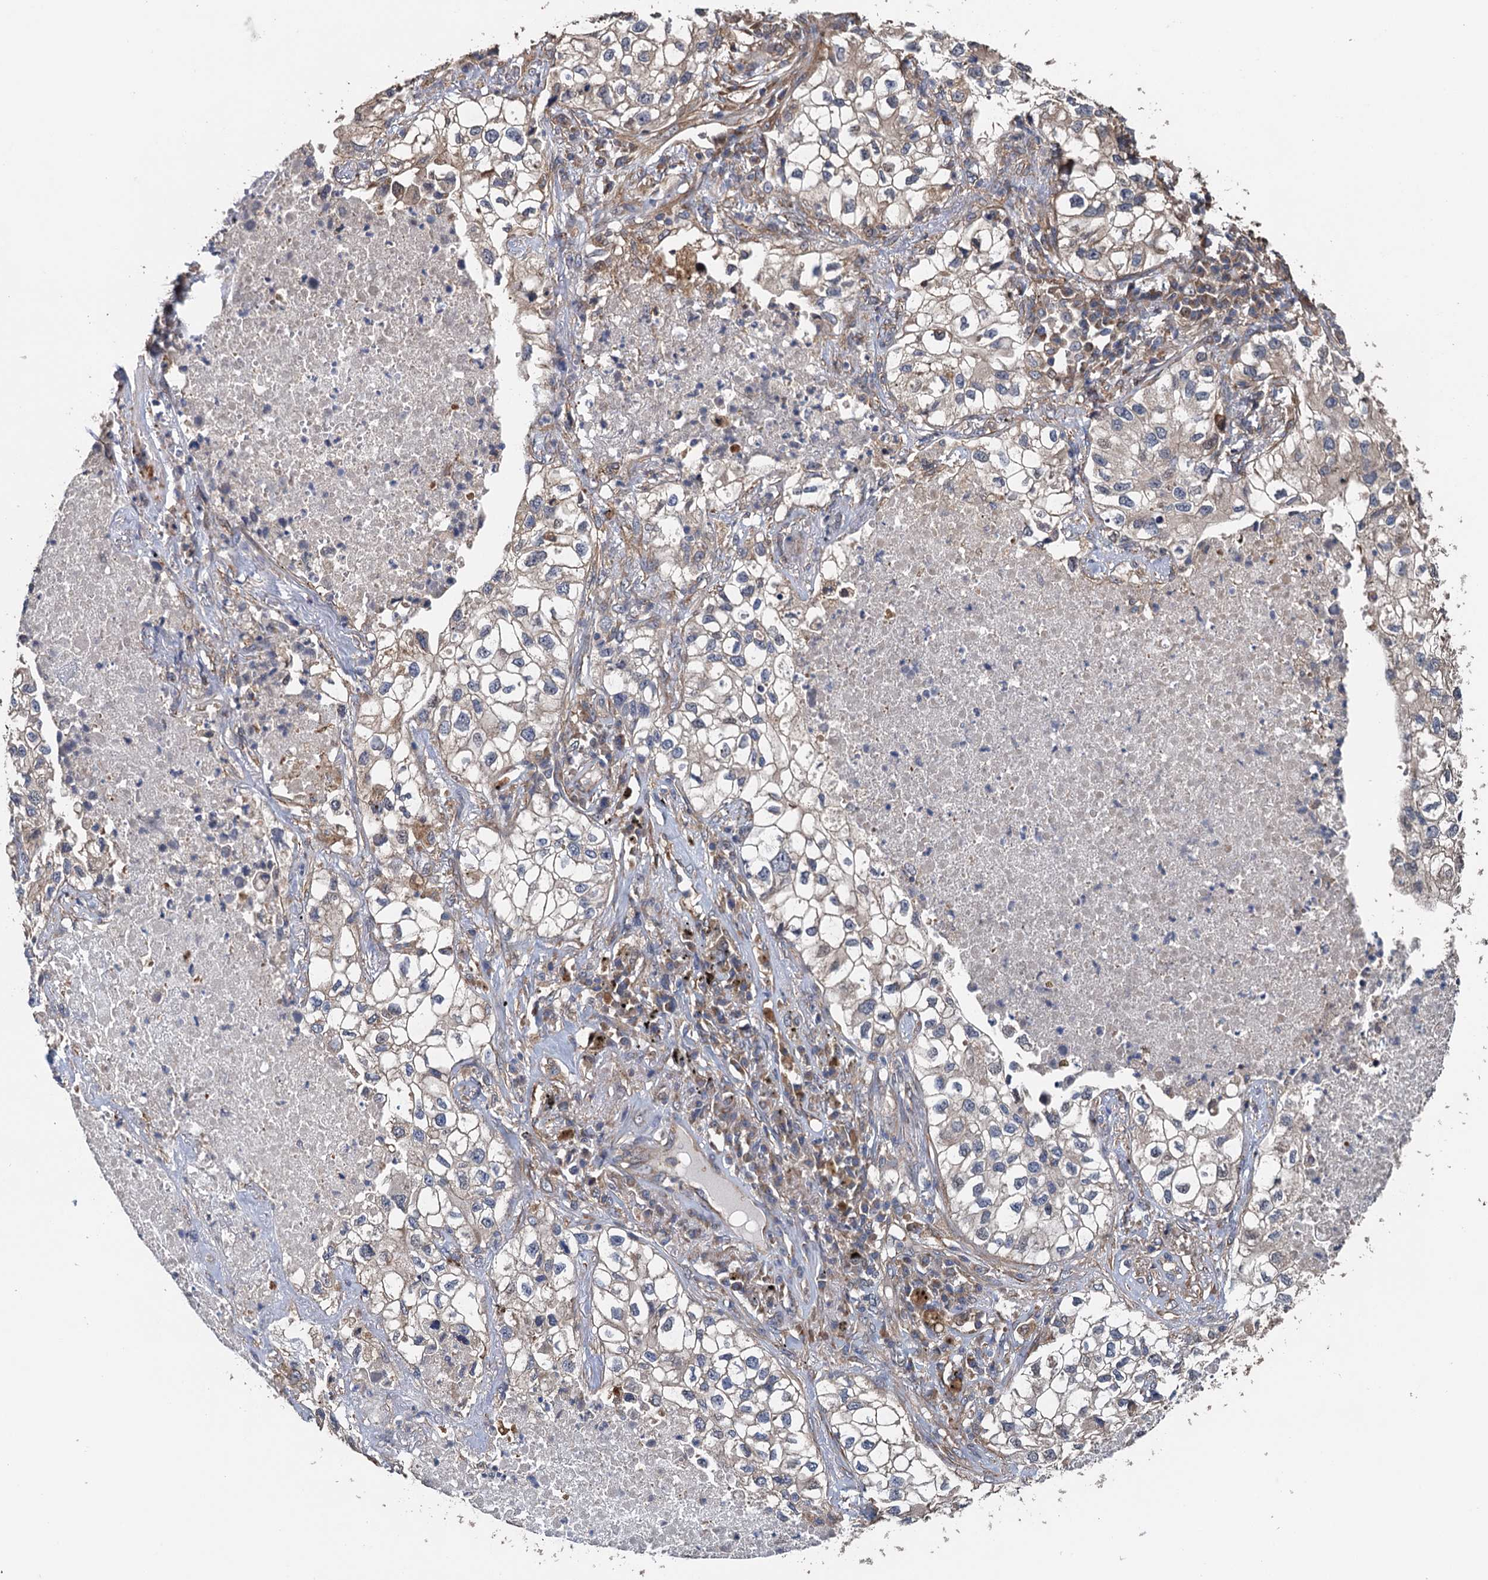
{"staining": {"intensity": "weak", "quantity": "<25%", "location": "cytoplasmic/membranous"}, "tissue": "lung cancer", "cell_type": "Tumor cells", "image_type": "cancer", "snomed": [{"axis": "morphology", "description": "Adenocarcinoma, NOS"}, {"axis": "topography", "description": "Lung"}], "caption": "IHC histopathology image of neoplastic tissue: human lung cancer stained with DAB (3,3'-diaminobenzidine) demonstrates no significant protein expression in tumor cells.", "gene": "MEAK7", "patient": {"sex": "male", "age": 63}}